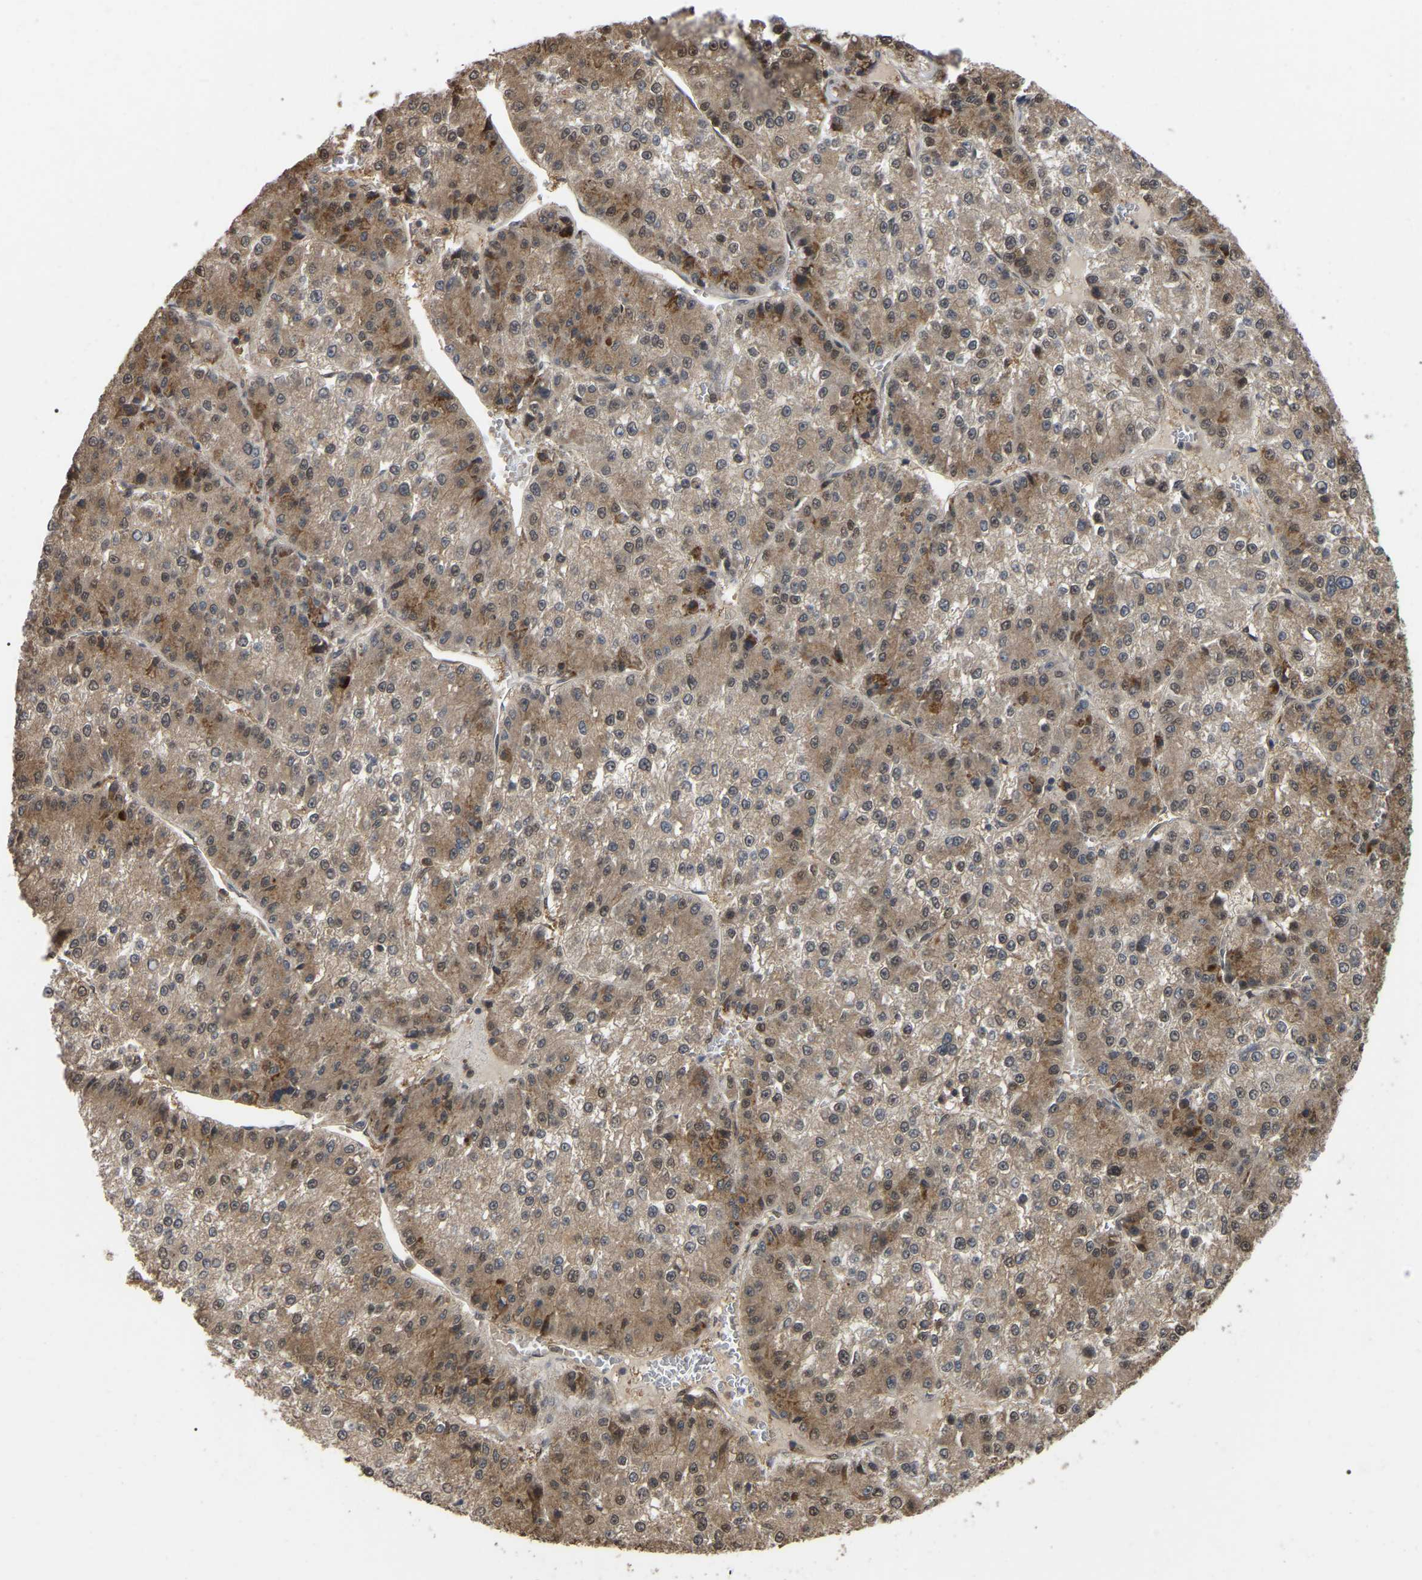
{"staining": {"intensity": "moderate", "quantity": "25%-75%", "location": "cytoplasmic/membranous,nuclear"}, "tissue": "liver cancer", "cell_type": "Tumor cells", "image_type": "cancer", "snomed": [{"axis": "morphology", "description": "Carcinoma, Hepatocellular, NOS"}, {"axis": "topography", "description": "Liver"}], "caption": "Protein analysis of liver cancer tissue demonstrates moderate cytoplasmic/membranous and nuclear expression in about 25%-75% of tumor cells.", "gene": "FAM219A", "patient": {"sex": "female", "age": 73}}